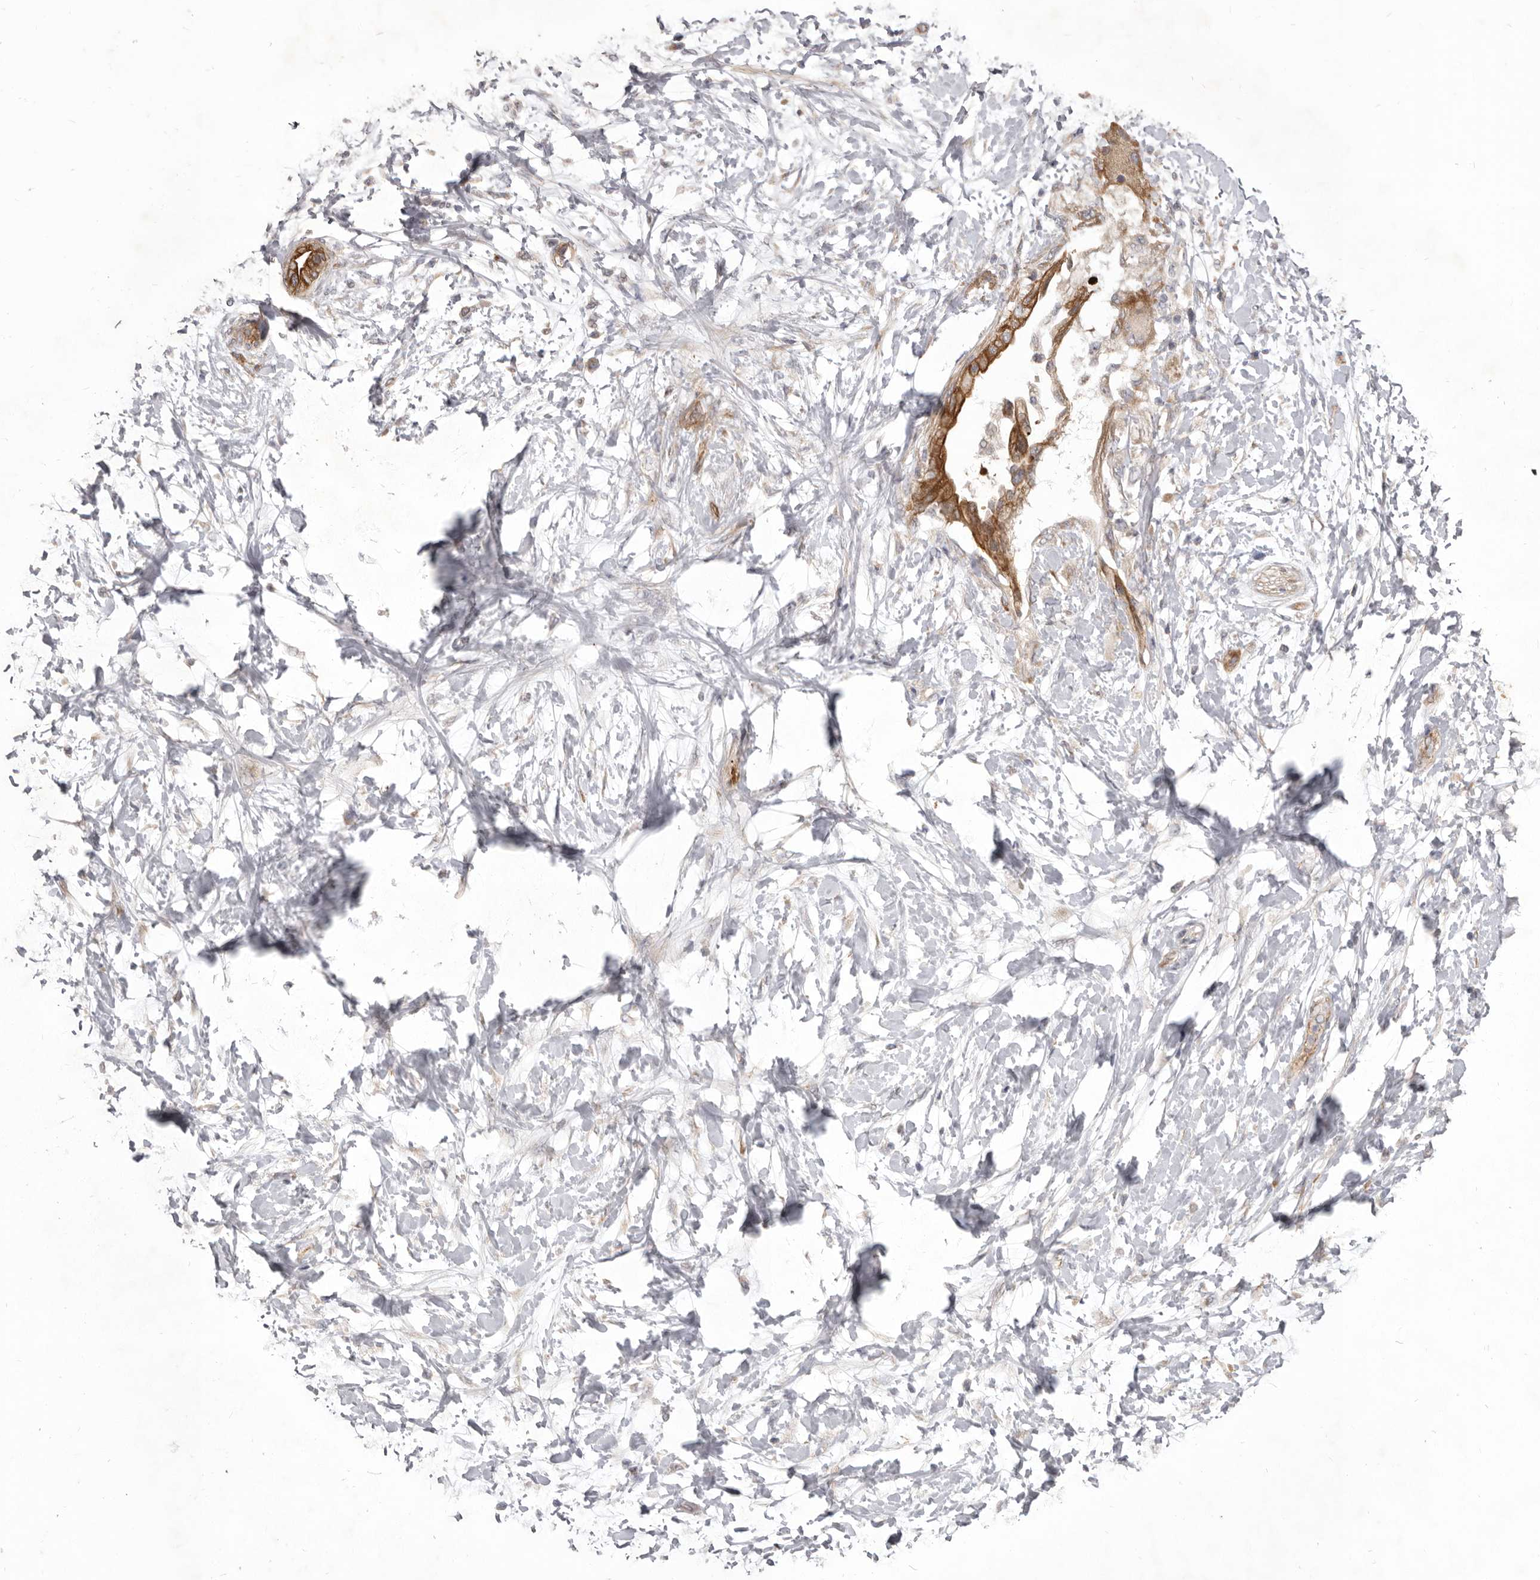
{"staining": {"intensity": "negative", "quantity": "none", "location": "none"}, "tissue": "adipose tissue", "cell_type": "Adipocytes", "image_type": "normal", "snomed": [{"axis": "morphology", "description": "Normal tissue, NOS"}, {"axis": "morphology", "description": "Adenocarcinoma, NOS"}, {"axis": "topography", "description": "Duodenum"}, {"axis": "topography", "description": "Peripheral nerve tissue"}], "caption": "Immunohistochemical staining of unremarkable adipose tissue demonstrates no significant expression in adipocytes.", "gene": "VPS45", "patient": {"sex": "female", "age": 60}}